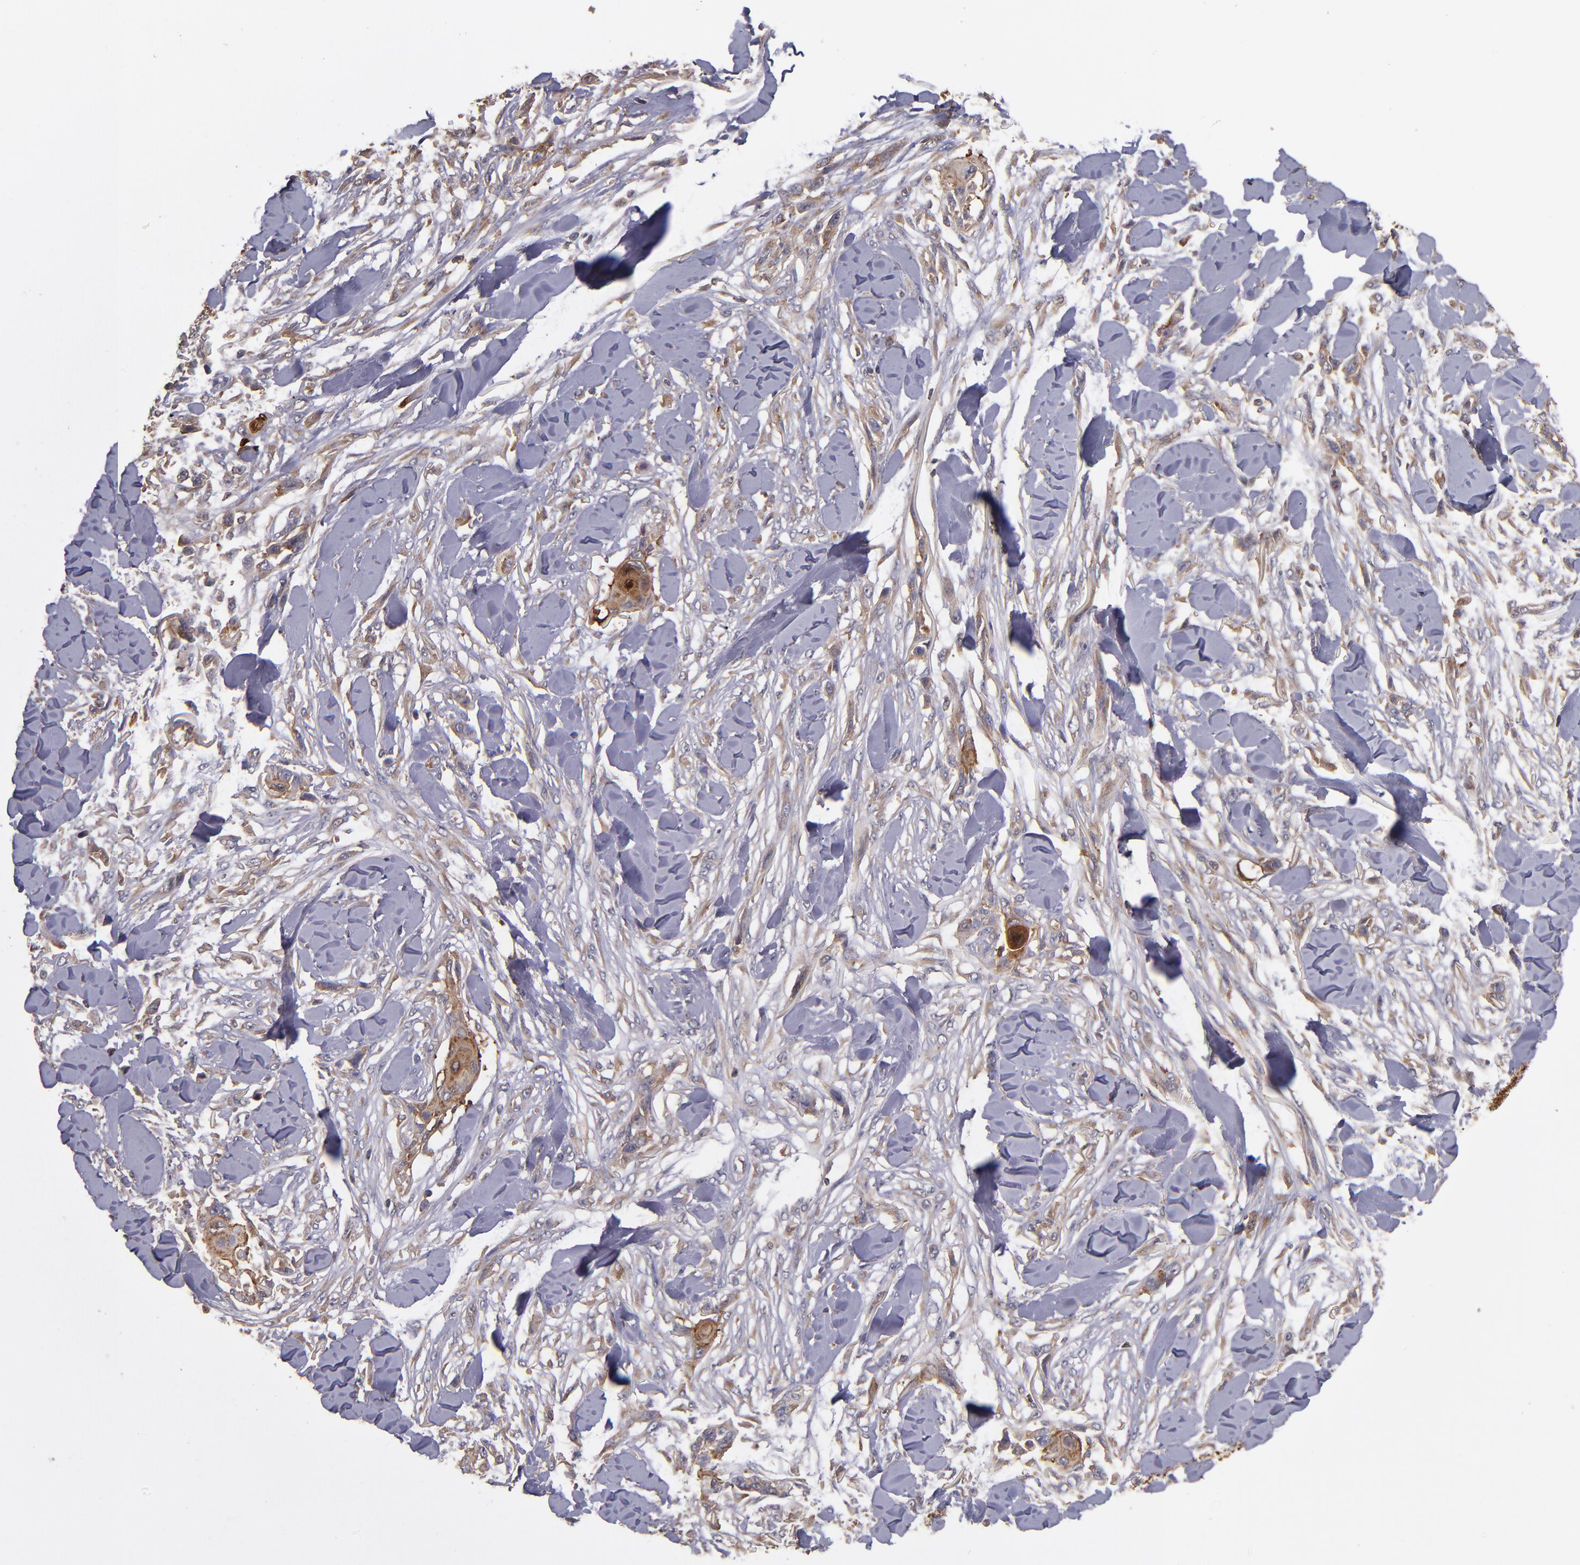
{"staining": {"intensity": "moderate", "quantity": "25%-75%", "location": "cytoplasmic/membranous"}, "tissue": "skin cancer", "cell_type": "Tumor cells", "image_type": "cancer", "snomed": [{"axis": "morphology", "description": "Squamous cell carcinoma, NOS"}, {"axis": "topography", "description": "Skin"}], "caption": "Human skin squamous cell carcinoma stained with a protein marker displays moderate staining in tumor cells.", "gene": "NF2", "patient": {"sex": "female", "age": 59}}